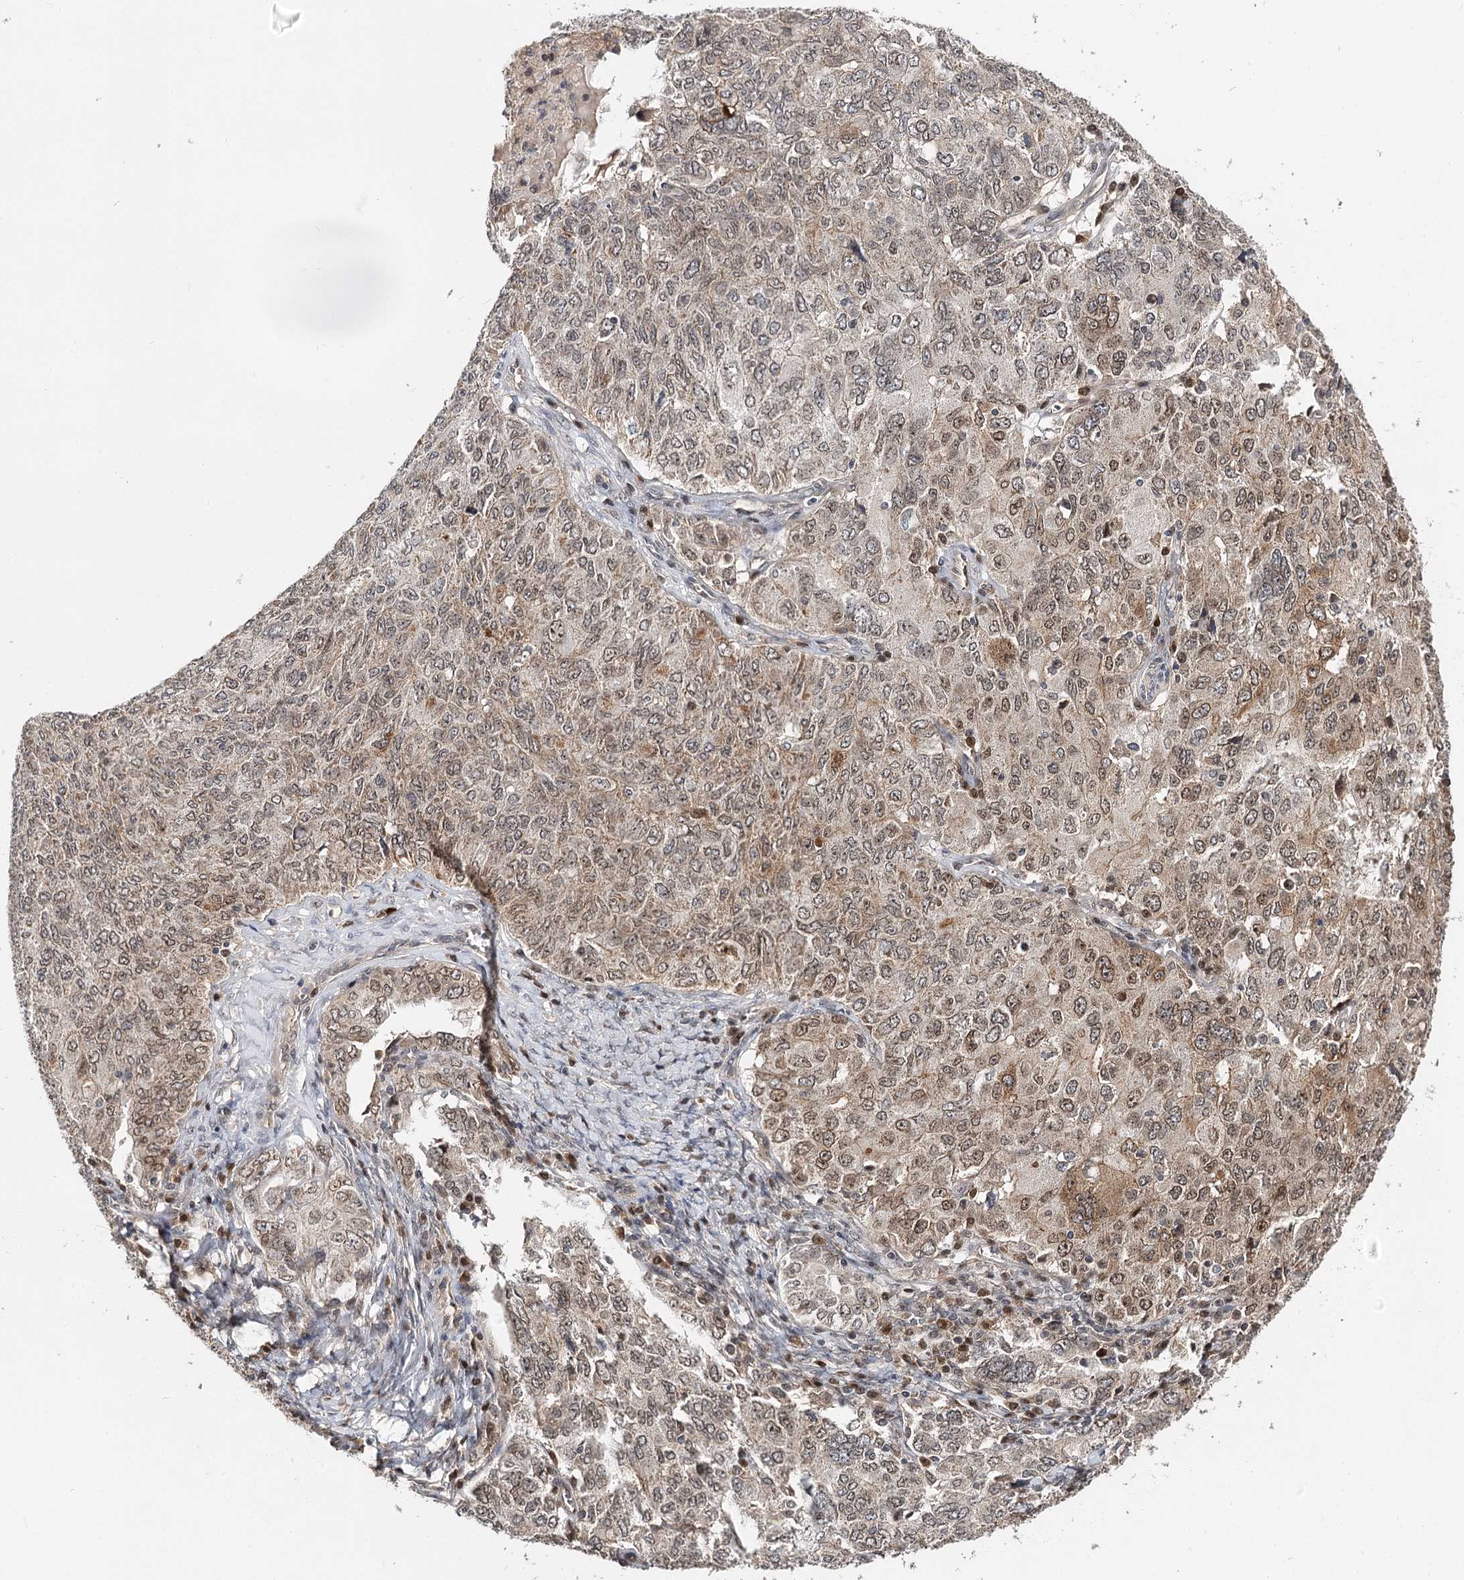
{"staining": {"intensity": "moderate", "quantity": "25%-75%", "location": "nuclear"}, "tissue": "ovarian cancer", "cell_type": "Tumor cells", "image_type": "cancer", "snomed": [{"axis": "morphology", "description": "Carcinoma, endometroid"}, {"axis": "topography", "description": "Ovary"}], "caption": "DAB immunohistochemical staining of ovarian cancer shows moderate nuclear protein expression in approximately 25%-75% of tumor cells.", "gene": "NOPCHAP1", "patient": {"sex": "female", "age": 62}}